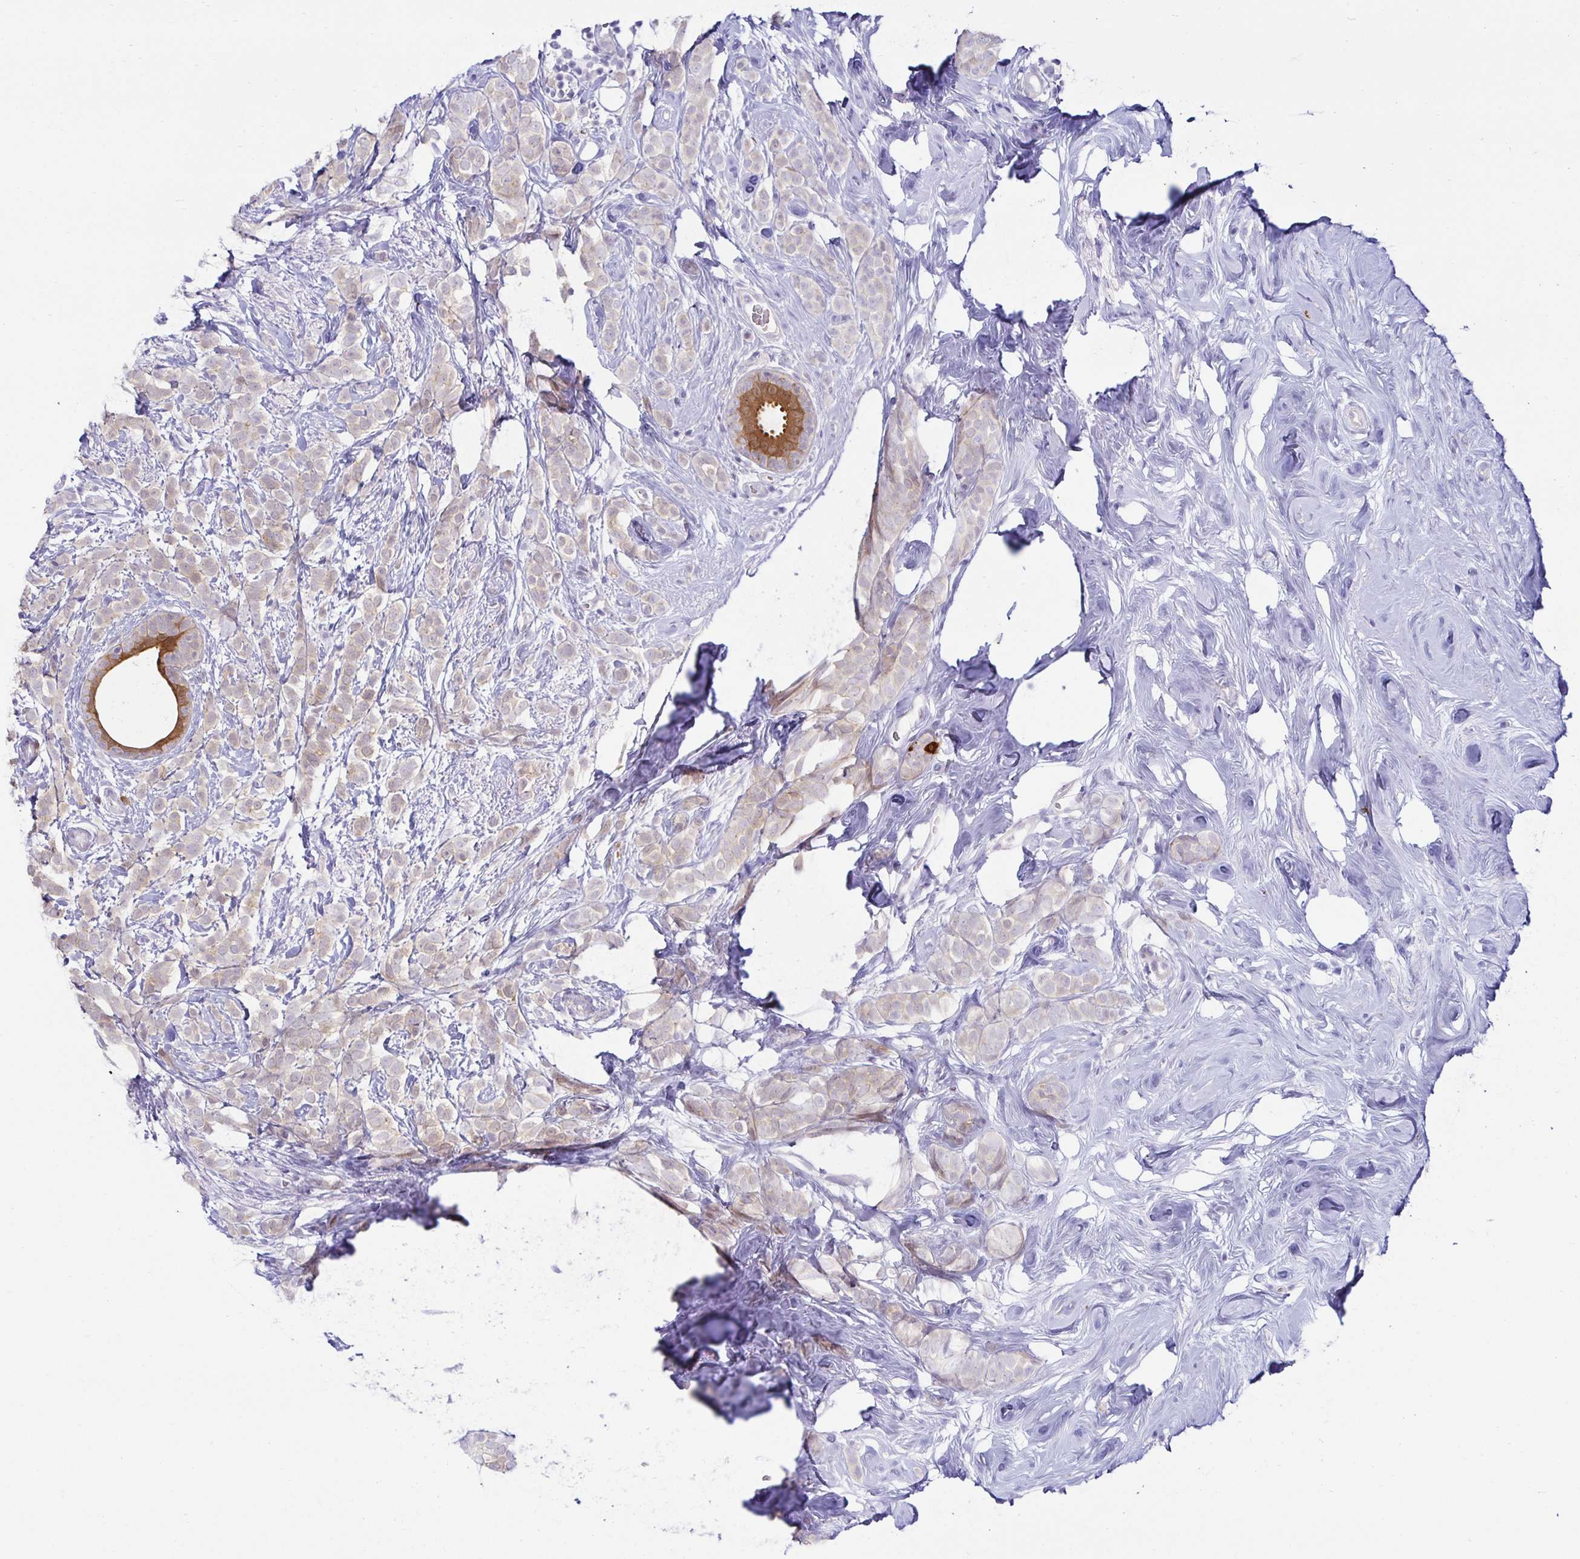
{"staining": {"intensity": "weak", "quantity": "<25%", "location": "cytoplasmic/membranous"}, "tissue": "breast cancer", "cell_type": "Tumor cells", "image_type": "cancer", "snomed": [{"axis": "morphology", "description": "Lobular carcinoma"}, {"axis": "topography", "description": "Breast"}], "caption": "Immunohistochemistry (IHC) photomicrograph of human breast cancer (lobular carcinoma) stained for a protein (brown), which demonstrates no expression in tumor cells.", "gene": "MON2", "patient": {"sex": "female", "age": 49}}